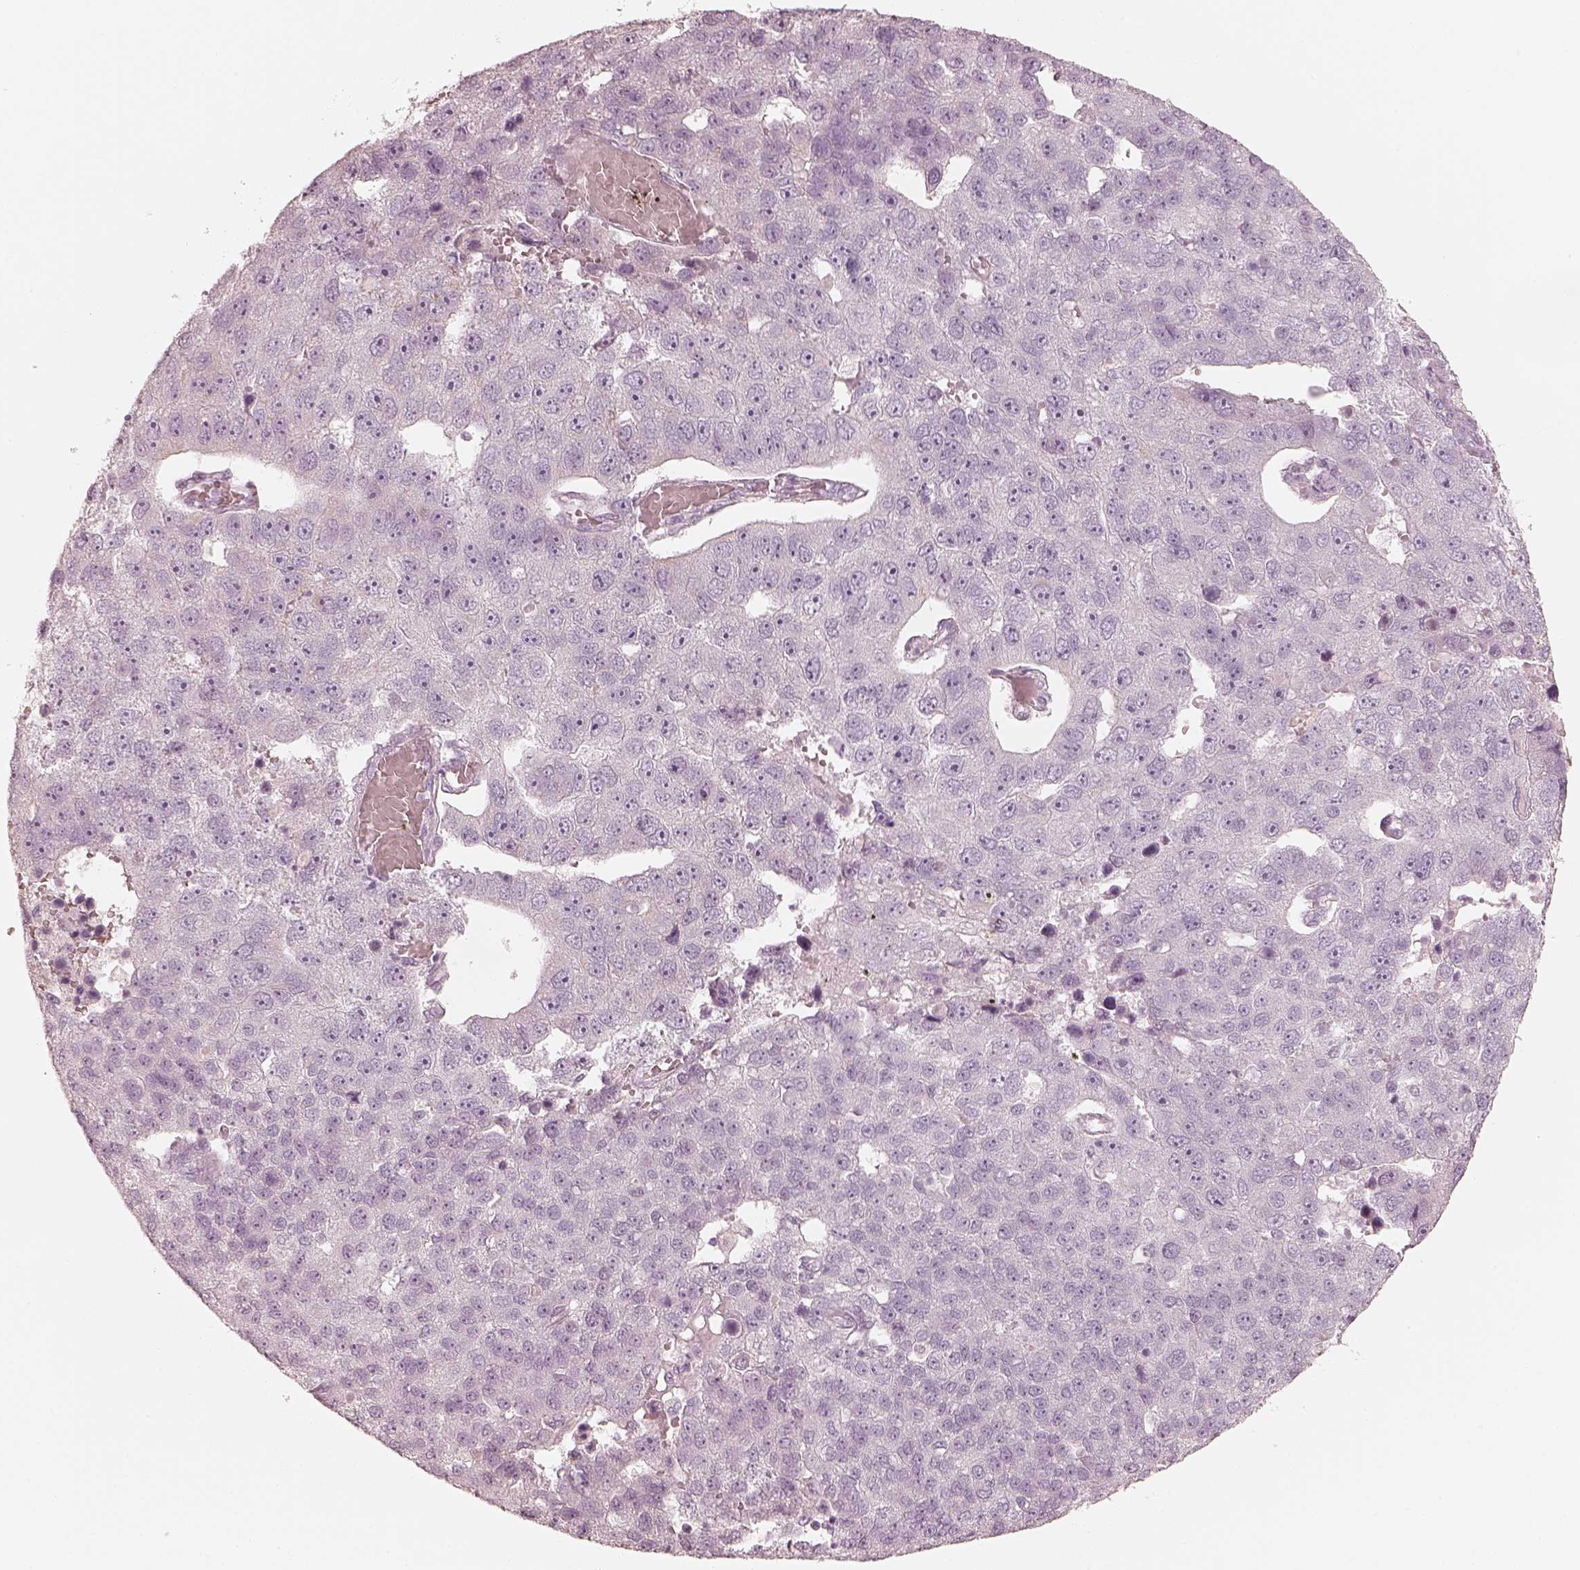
{"staining": {"intensity": "negative", "quantity": "none", "location": "none"}, "tissue": "pancreatic cancer", "cell_type": "Tumor cells", "image_type": "cancer", "snomed": [{"axis": "morphology", "description": "Adenocarcinoma, NOS"}, {"axis": "topography", "description": "Pancreas"}], "caption": "Pancreatic cancer stained for a protein using immunohistochemistry displays no expression tumor cells.", "gene": "KRT82", "patient": {"sex": "female", "age": 61}}